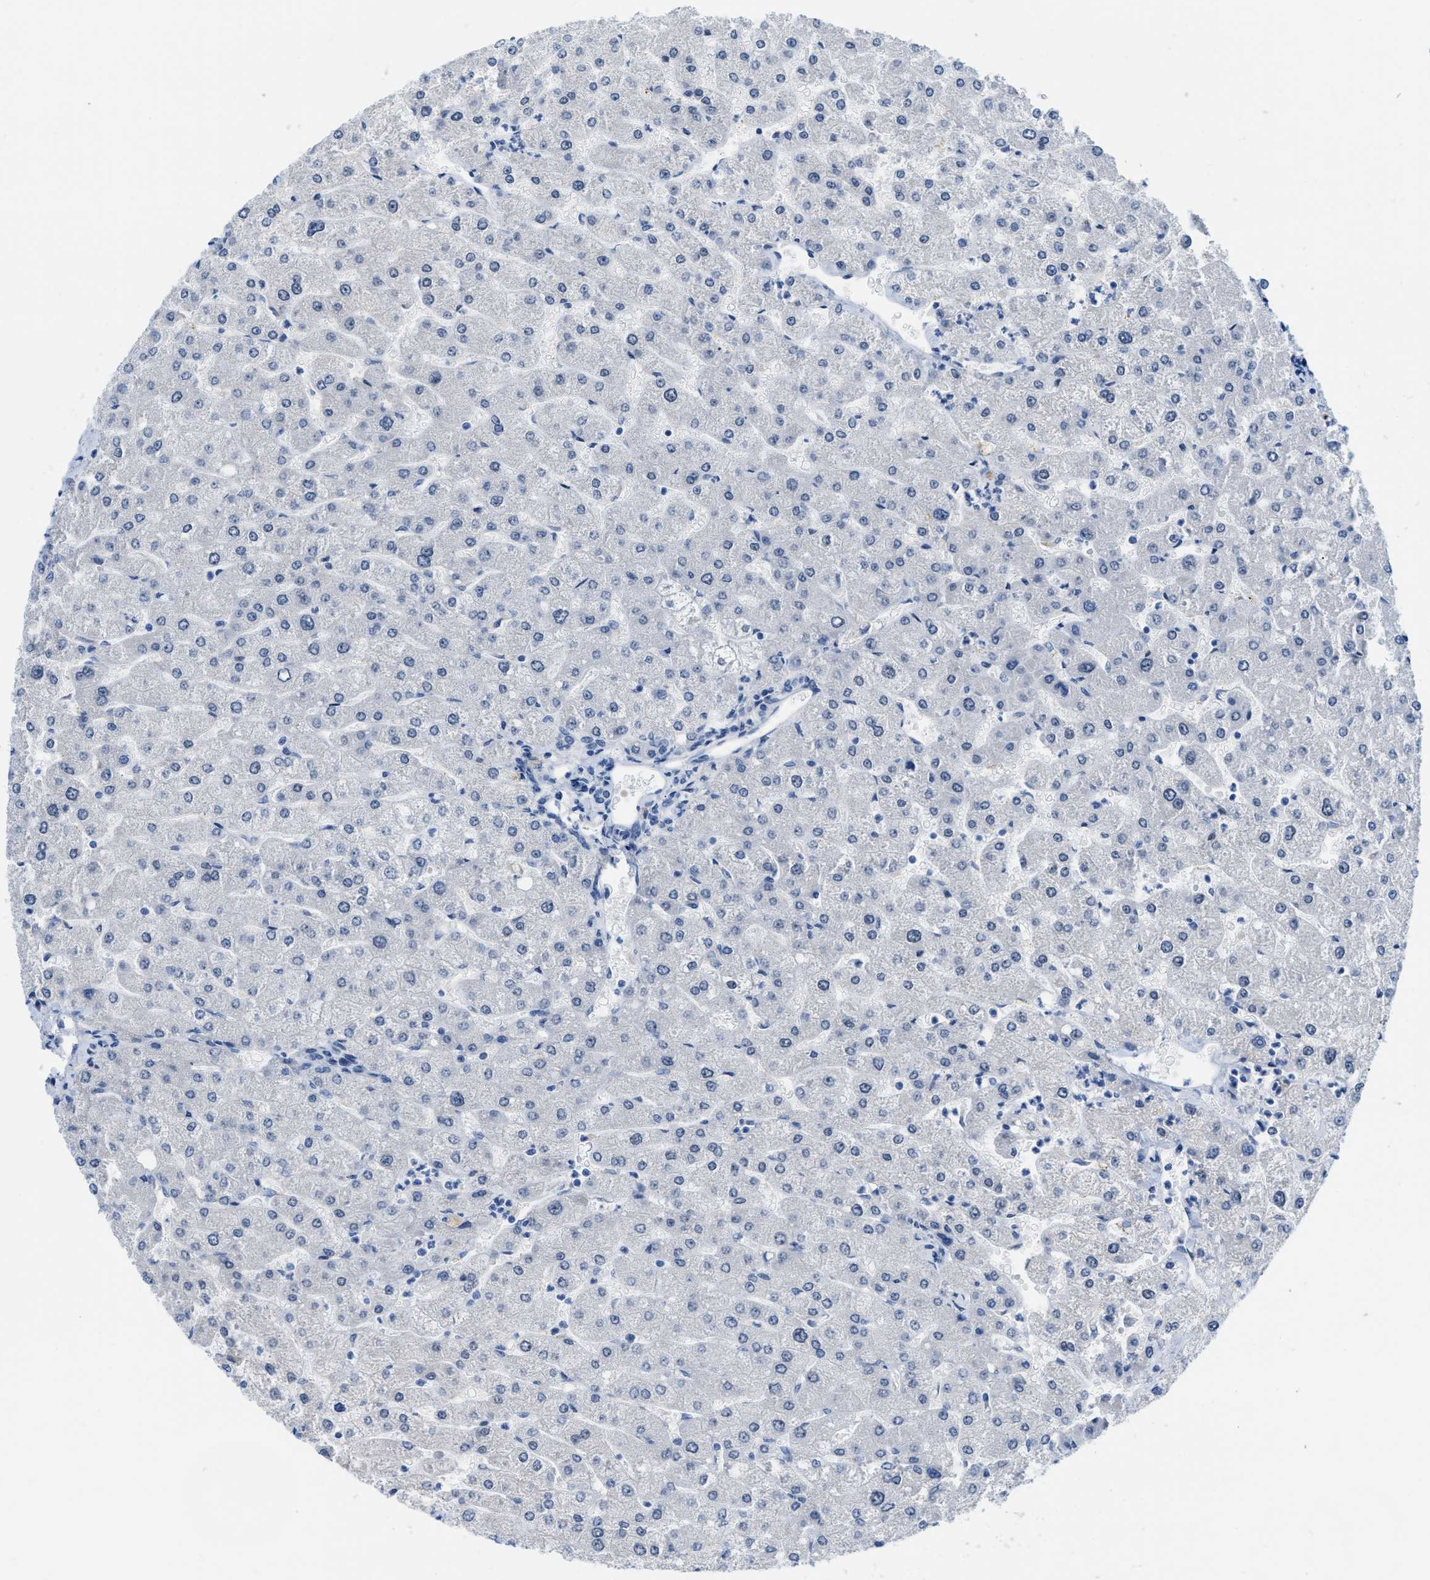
{"staining": {"intensity": "negative", "quantity": "none", "location": "none"}, "tissue": "liver", "cell_type": "Cholangiocytes", "image_type": "normal", "snomed": [{"axis": "morphology", "description": "Normal tissue, NOS"}, {"axis": "topography", "description": "Liver"}], "caption": "DAB immunohistochemical staining of normal human liver shows no significant expression in cholangiocytes.", "gene": "PHRF1", "patient": {"sex": "male", "age": 55}}